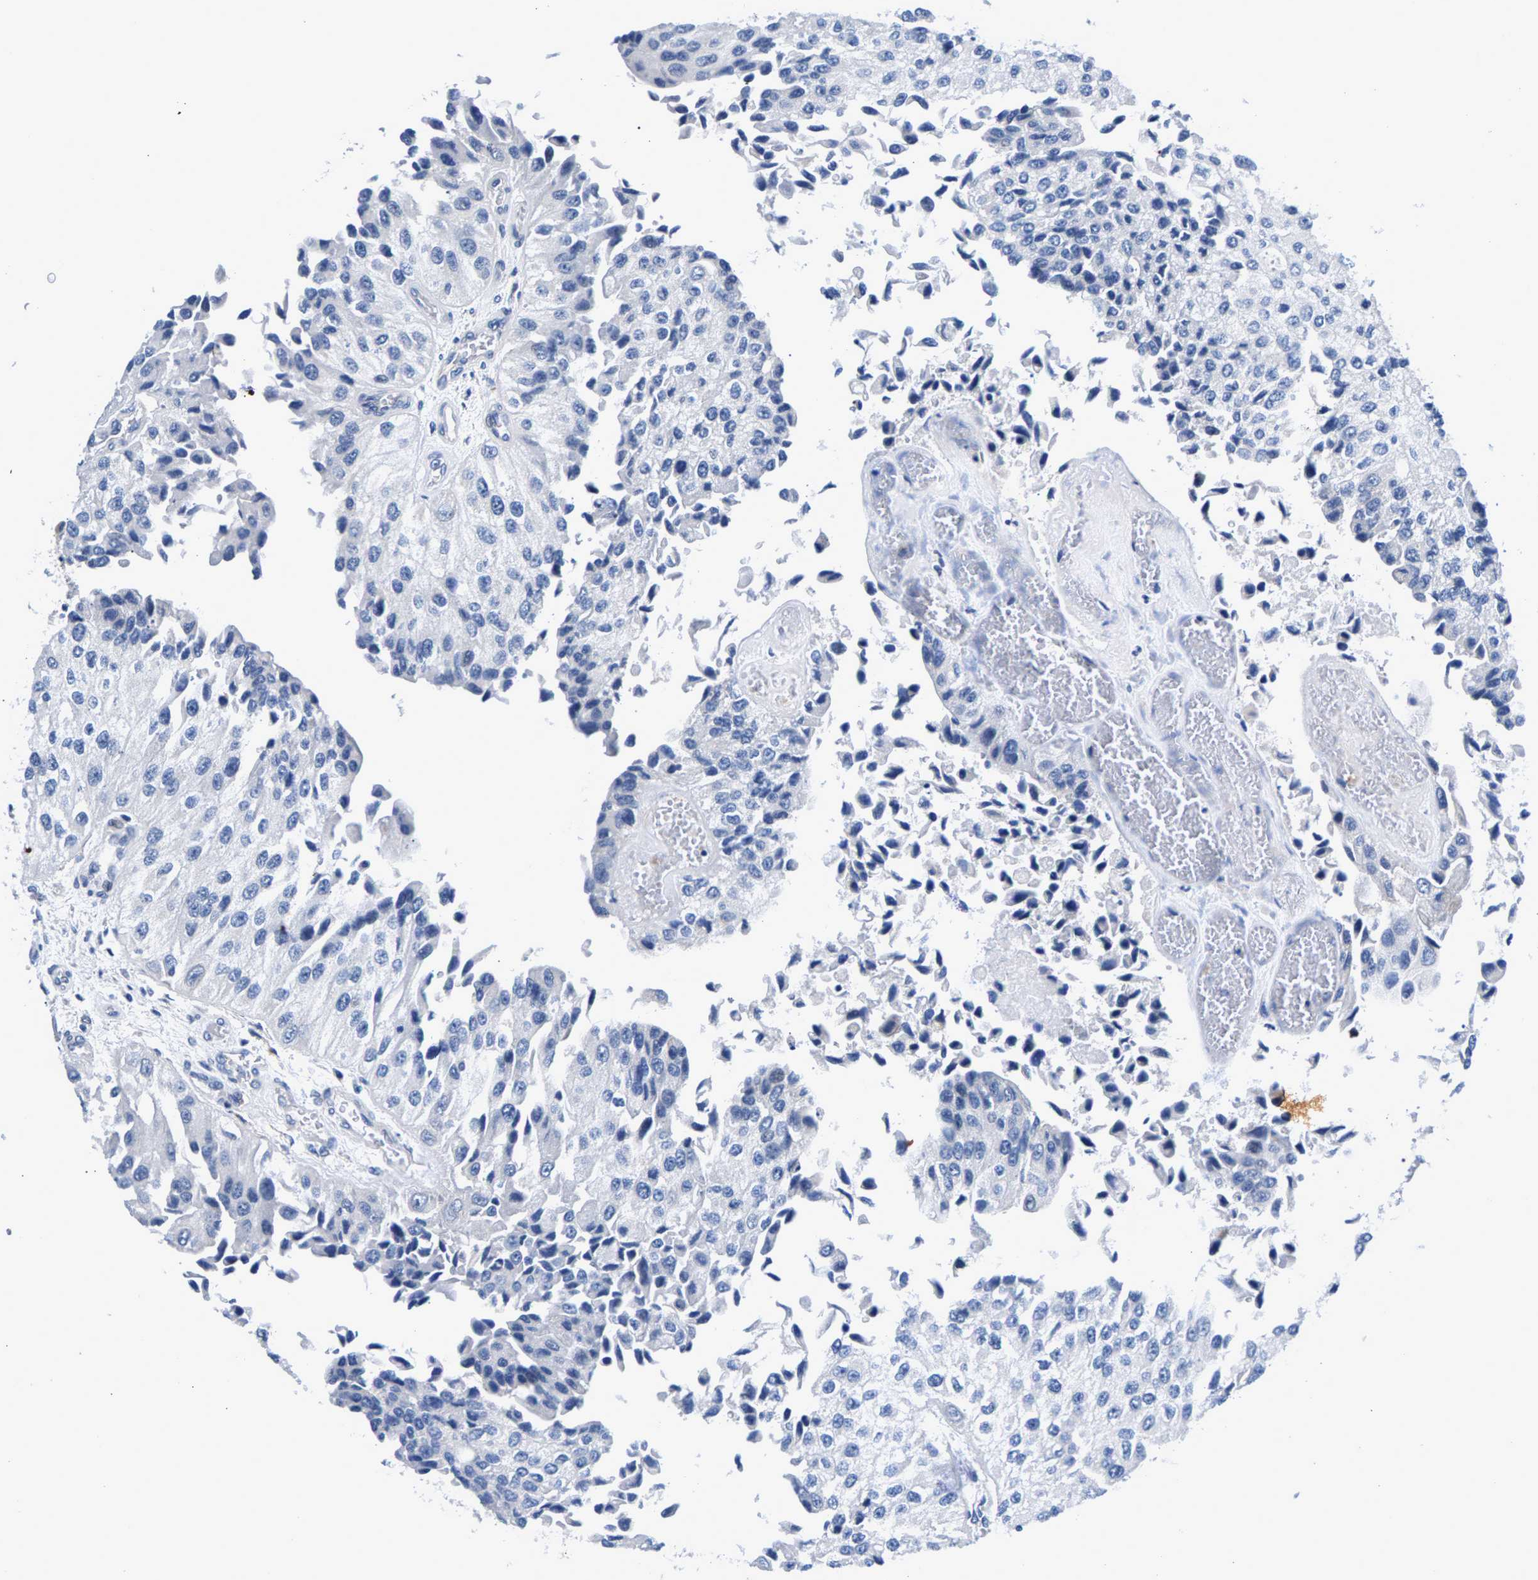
{"staining": {"intensity": "negative", "quantity": "none", "location": "none"}, "tissue": "urothelial cancer", "cell_type": "Tumor cells", "image_type": "cancer", "snomed": [{"axis": "morphology", "description": "Urothelial carcinoma, High grade"}, {"axis": "topography", "description": "Kidney"}, {"axis": "topography", "description": "Urinary bladder"}], "caption": "A high-resolution photomicrograph shows immunohistochemistry (IHC) staining of urothelial carcinoma (high-grade), which shows no significant staining in tumor cells.", "gene": "P2RY4", "patient": {"sex": "male", "age": 77}}